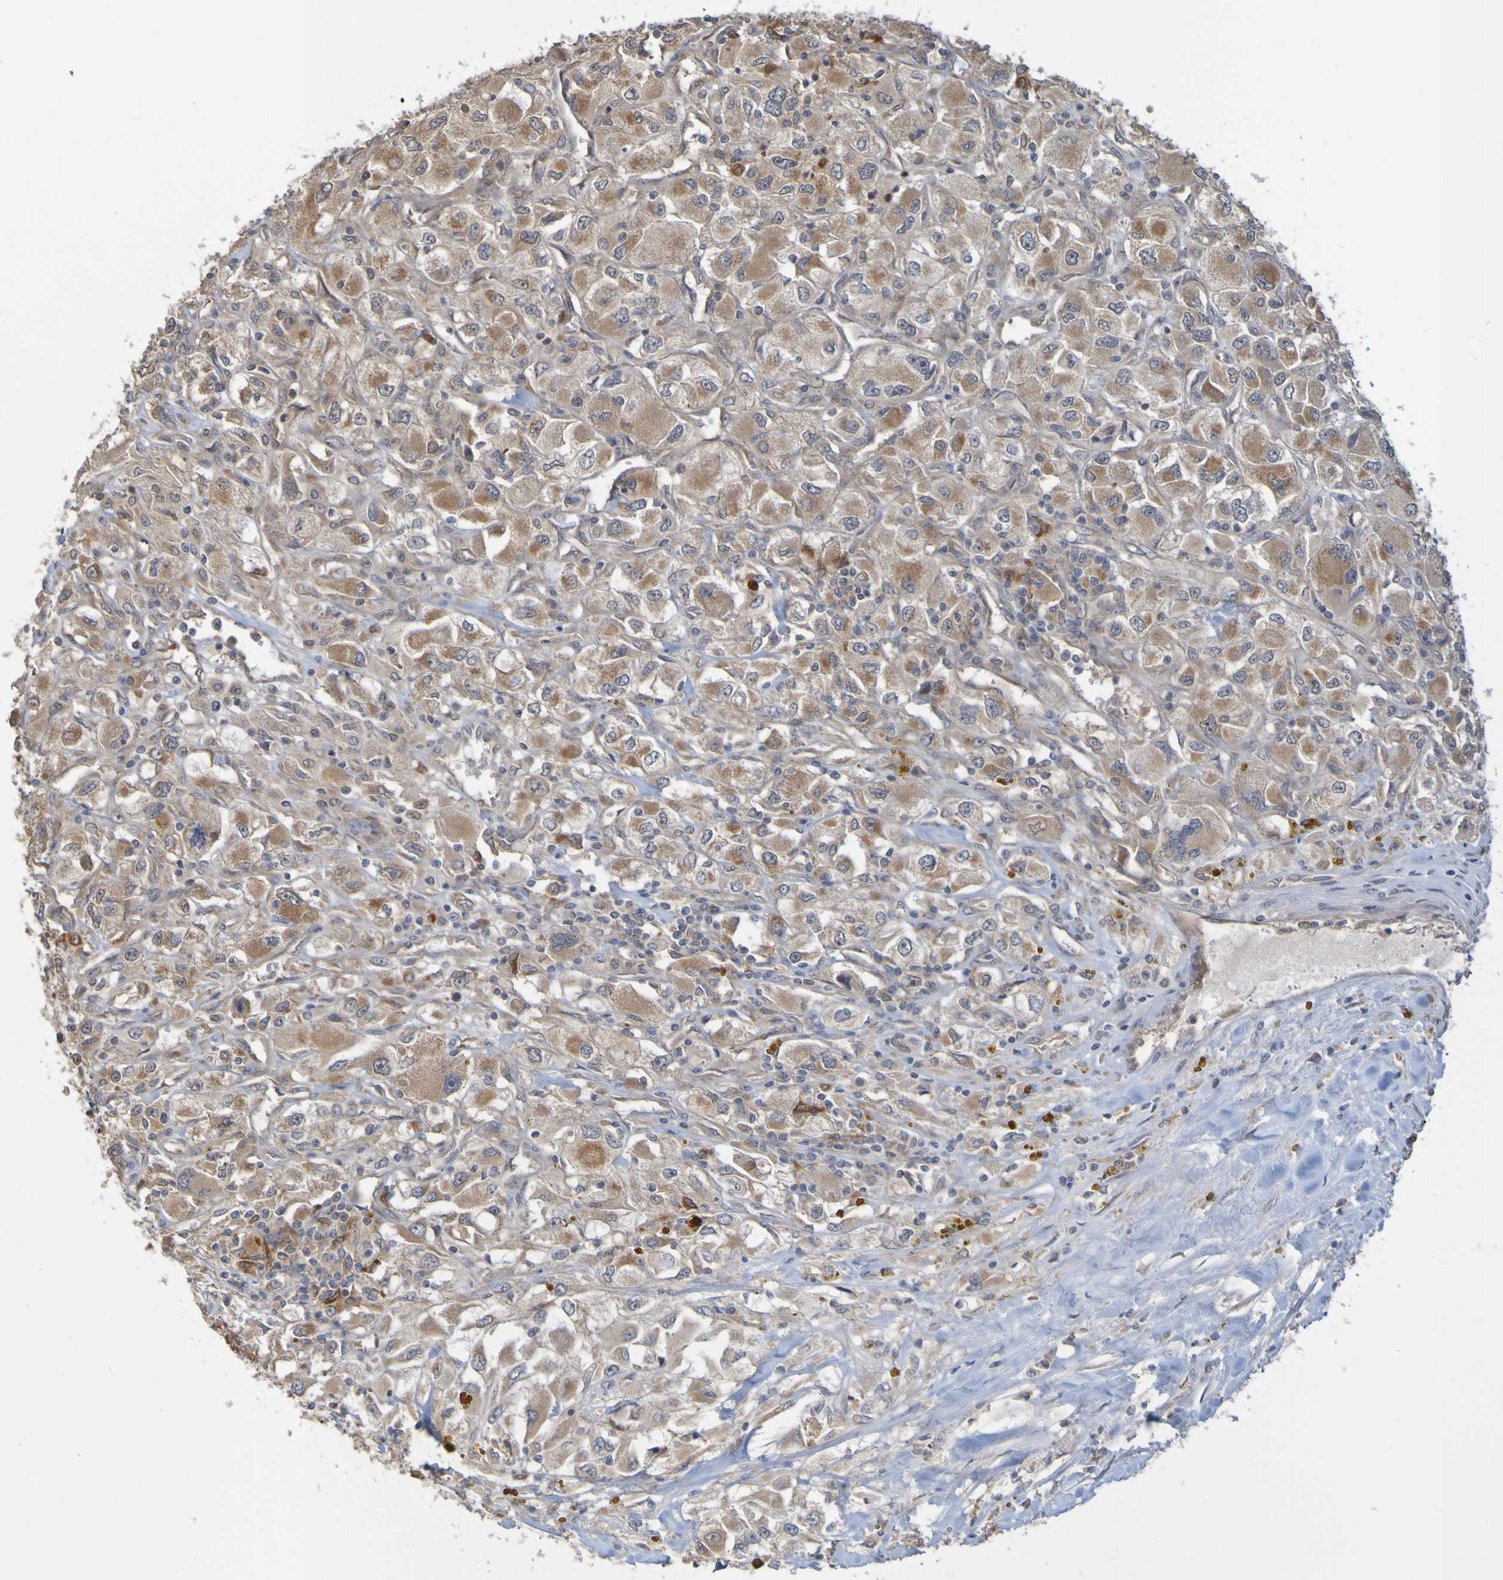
{"staining": {"intensity": "moderate", "quantity": "25%-75%", "location": "cytoplasmic/membranous"}, "tissue": "renal cancer", "cell_type": "Tumor cells", "image_type": "cancer", "snomed": [{"axis": "morphology", "description": "Adenocarcinoma, NOS"}, {"axis": "topography", "description": "Kidney"}], "caption": "Protein expression analysis of human adenocarcinoma (renal) reveals moderate cytoplasmic/membranous expression in approximately 25%-75% of tumor cells.", "gene": "NAV2", "patient": {"sex": "female", "age": 52}}